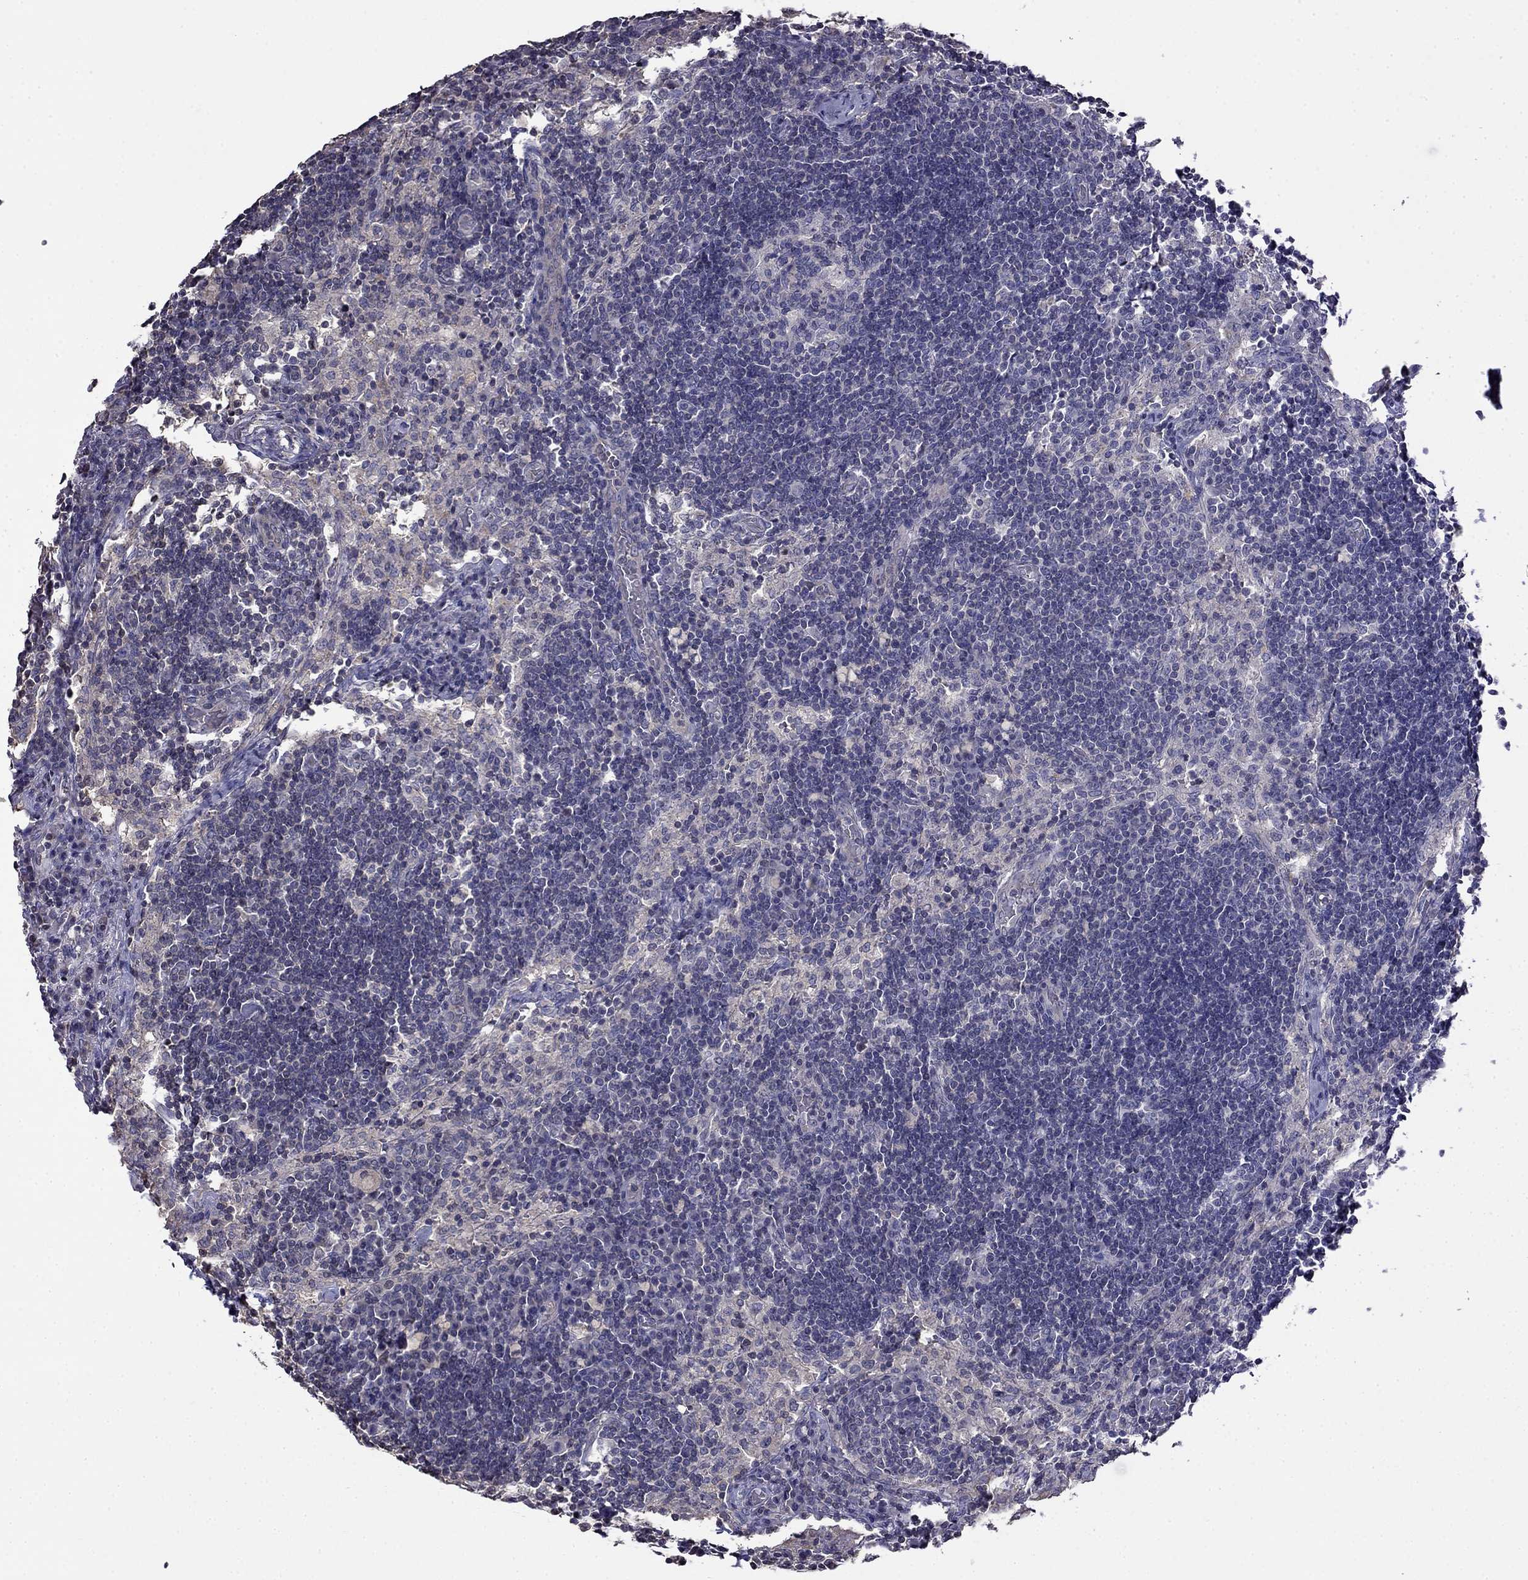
{"staining": {"intensity": "negative", "quantity": "none", "location": "none"}, "tissue": "lymph node", "cell_type": "Germinal center cells", "image_type": "normal", "snomed": [{"axis": "morphology", "description": "Normal tissue, NOS"}, {"axis": "topography", "description": "Lymph node"}], "caption": "This is an immunohistochemistry (IHC) histopathology image of benign human lymph node. There is no positivity in germinal center cells.", "gene": "GUCA1B", "patient": {"sex": "male", "age": 63}}